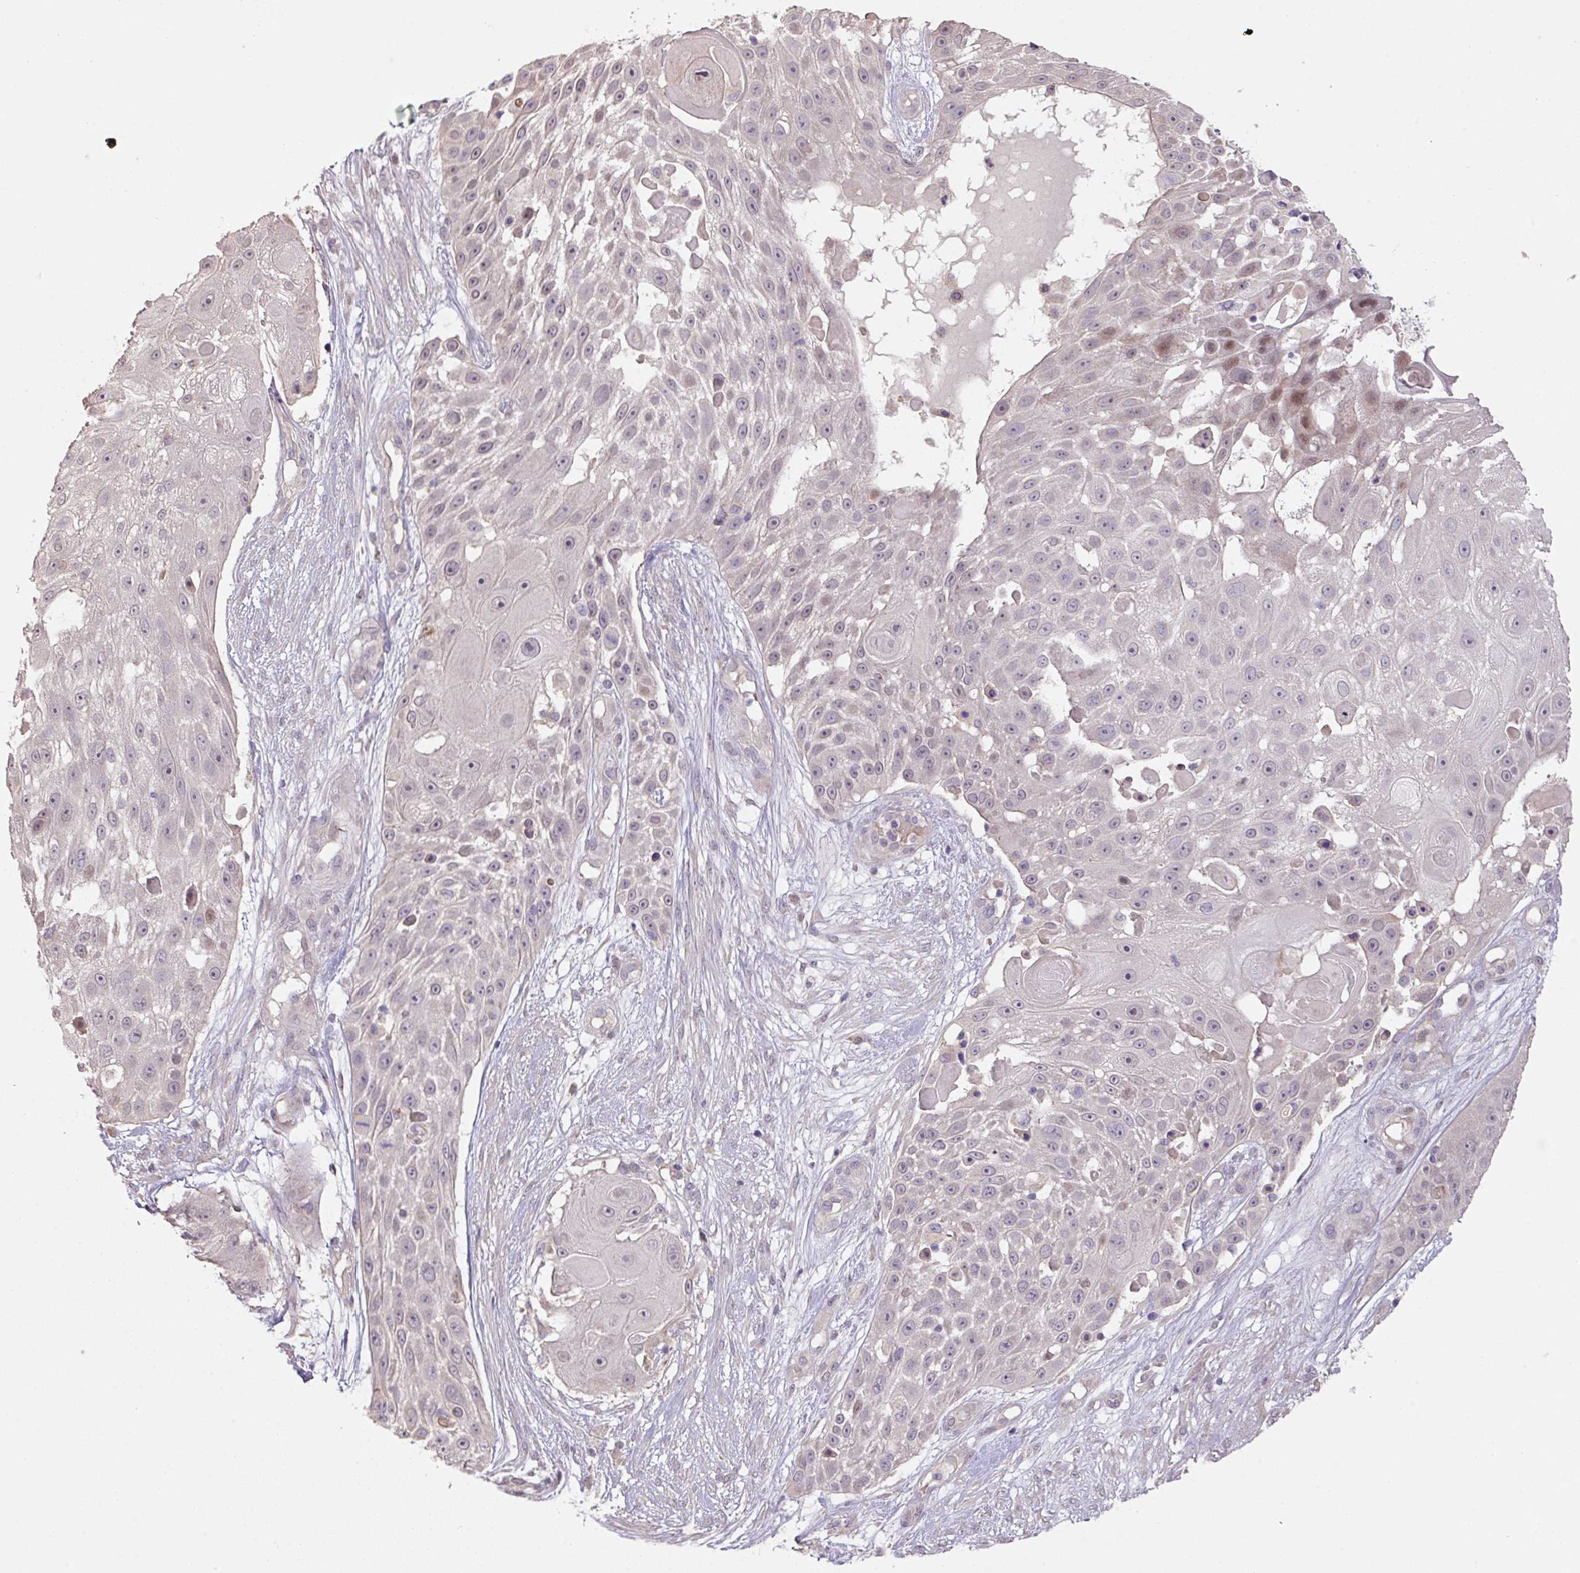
{"staining": {"intensity": "negative", "quantity": "none", "location": "none"}, "tissue": "skin cancer", "cell_type": "Tumor cells", "image_type": "cancer", "snomed": [{"axis": "morphology", "description": "Squamous cell carcinoma, NOS"}, {"axis": "topography", "description": "Skin"}], "caption": "This is an IHC image of squamous cell carcinoma (skin). There is no expression in tumor cells.", "gene": "PRADC1", "patient": {"sex": "female", "age": 86}}